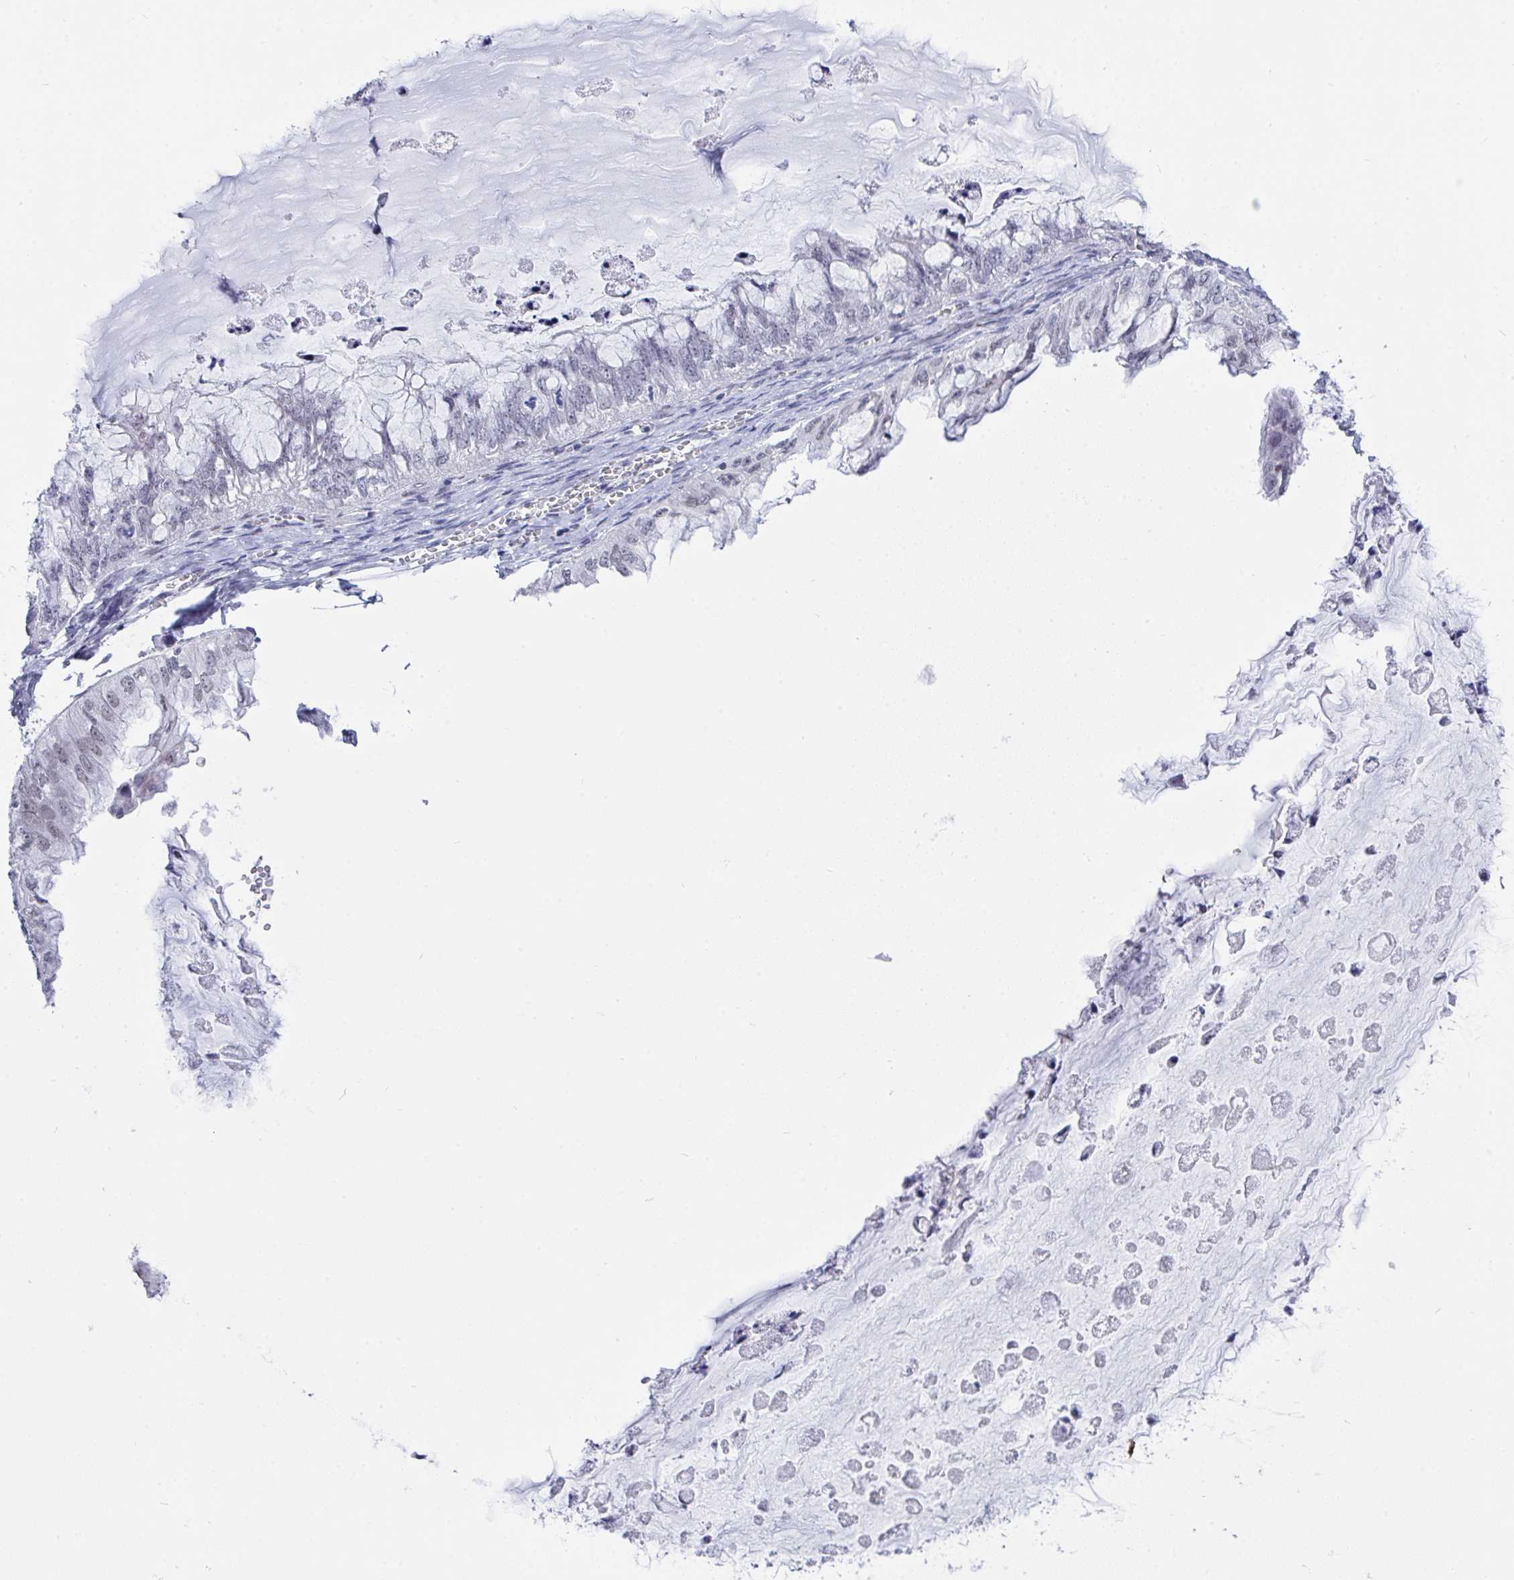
{"staining": {"intensity": "negative", "quantity": "none", "location": "none"}, "tissue": "ovarian cancer", "cell_type": "Tumor cells", "image_type": "cancer", "snomed": [{"axis": "morphology", "description": "Cystadenocarcinoma, mucinous, NOS"}, {"axis": "topography", "description": "Ovary"}], "caption": "This histopathology image is of mucinous cystadenocarcinoma (ovarian) stained with immunohistochemistry (IHC) to label a protein in brown with the nuclei are counter-stained blue. There is no staining in tumor cells.", "gene": "FBXL22", "patient": {"sex": "female", "age": 72}}